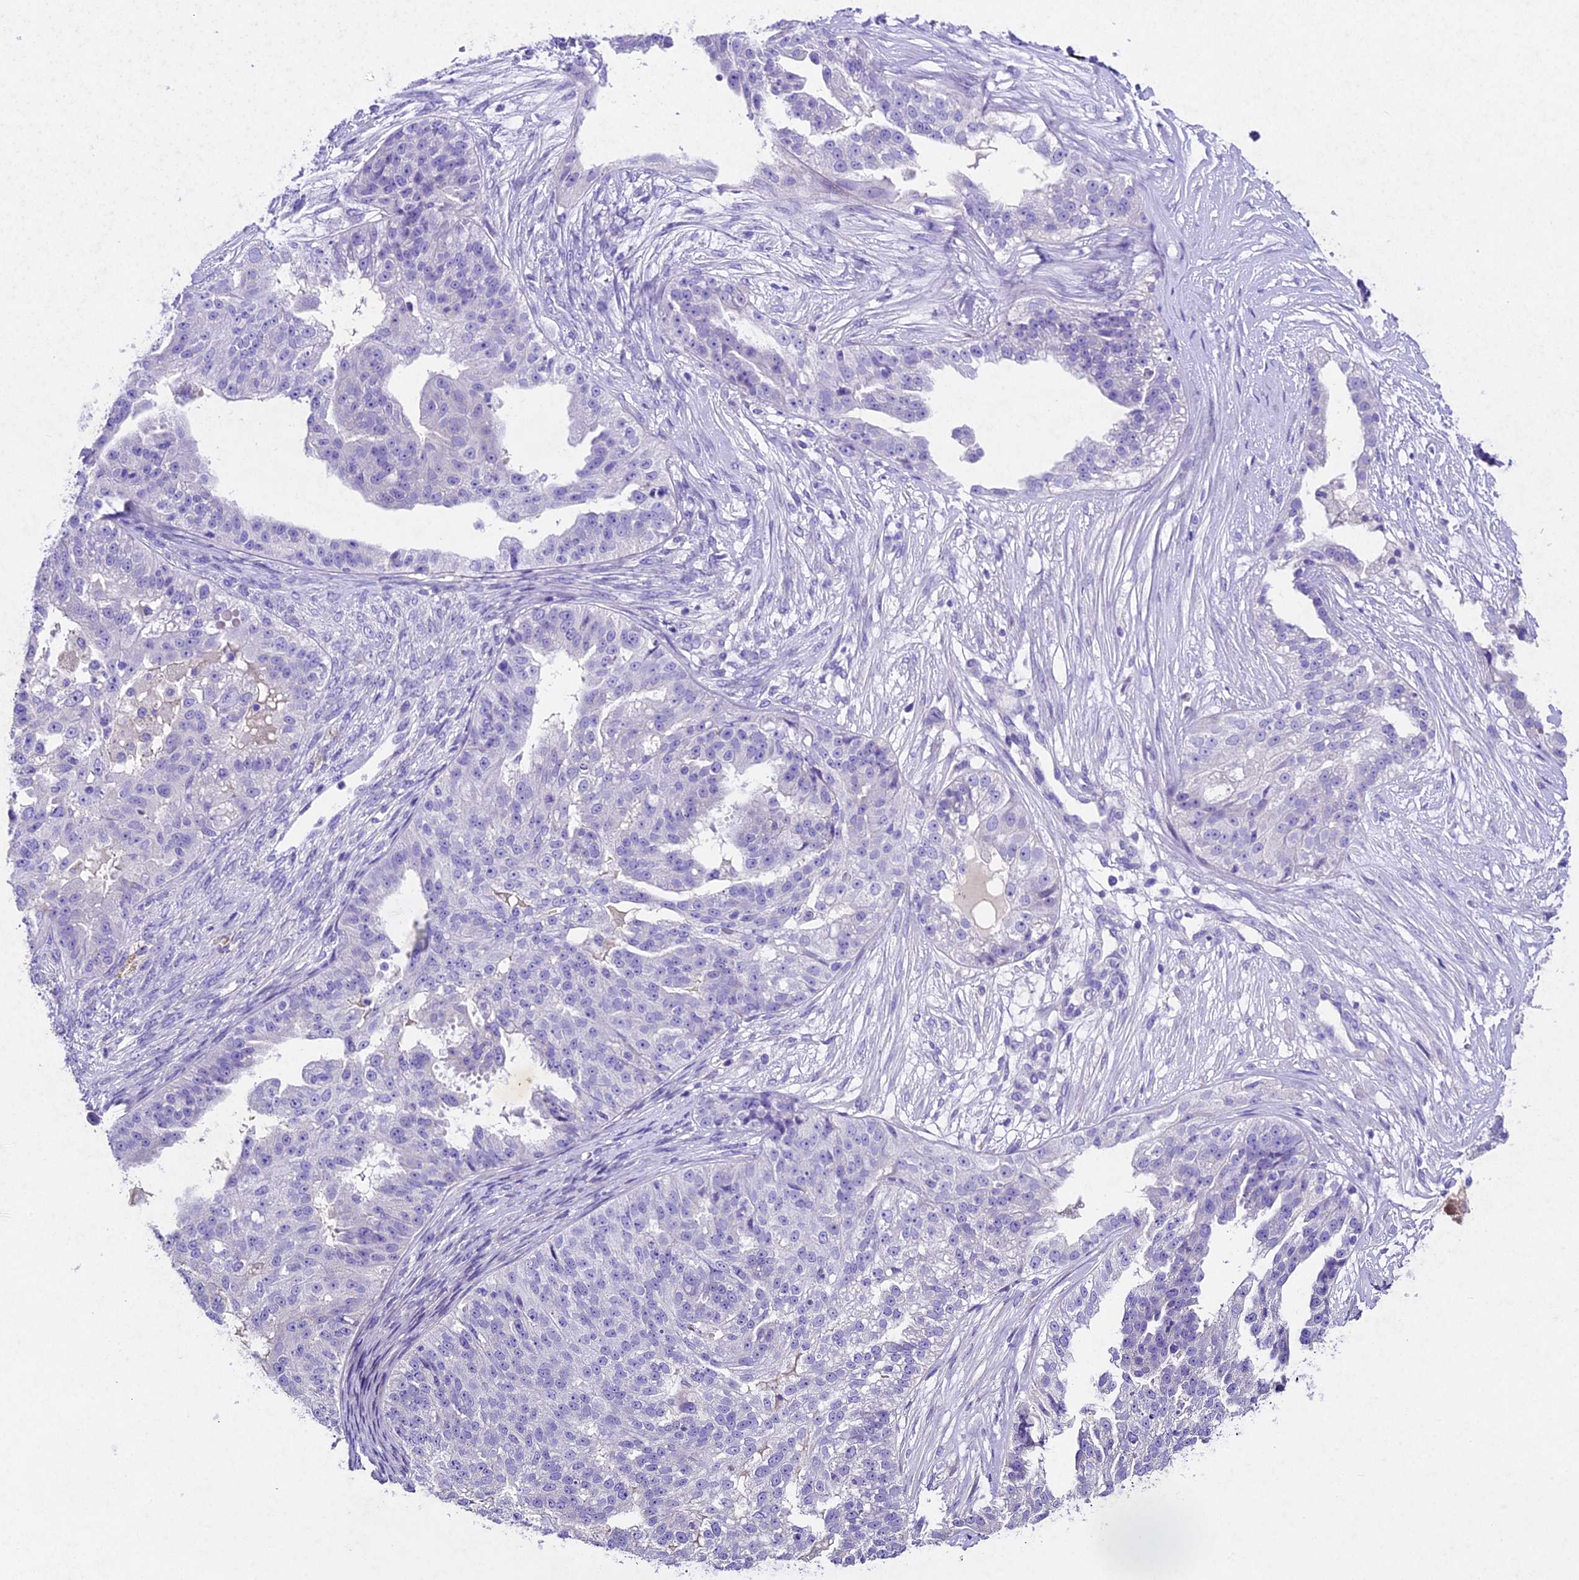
{"staining": {"intensity": "negative", "quantity": "none", "location": "none"}, "tissue": "ovarian cancer", "cell_type": "Tumor cells", "image_type": "cancer", "snomed": [{"axis": "morphology", "description": "Cystadenocarcinoma, serous, NOS"}, {"axis": "topography", "description": "Ovary"}], "caption": "Immunohistochemical staining of human ovarian cancer (serous cystadenocarcinoma) displays no significant staining in tumor cells. (DAB (3,3'-diaminobenzidine) immunohistochemistry (IHC) with hematoxylin counter stain).", "gene": "IFT140", "patient": {"sex": "female", "age": 58}}